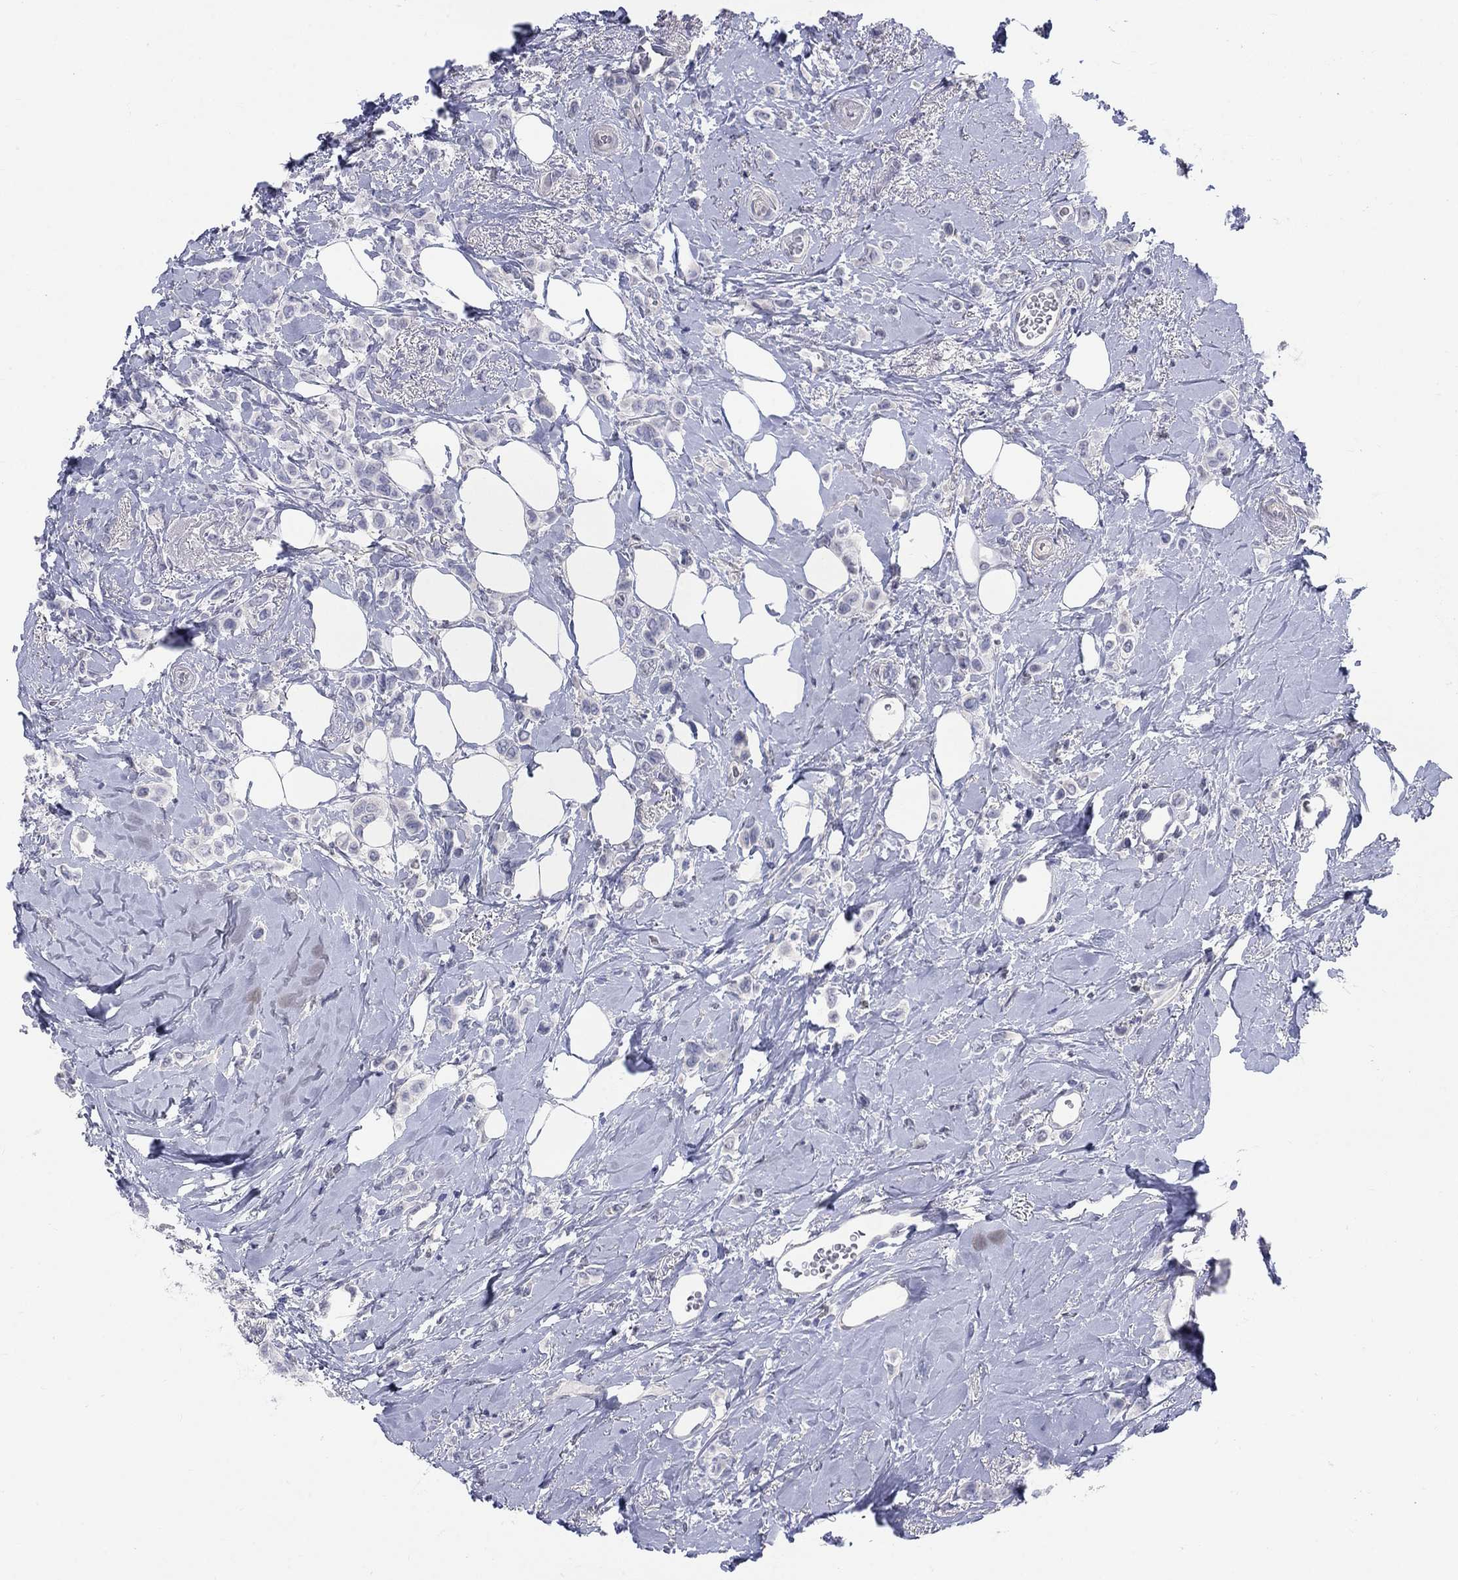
{"staining": {"intensity": "negative", "quantity": "none", "location": "none"}, "tissue": "breast cancer", "cell_type": "Tumor cells", "image_type": "cancer", "snomed": [{"axis": "morphology", "description": "Lobular carcinoma"}, {"axis": "topography", "description": "Breast"}], "caption": "IHC micrograph of human breast lobular carcinoma stained for a protein (brown), which reveals no expression in tumor cells.", "gene": "EGFLAM", "patient": {"sex": "female", "age": 66}}